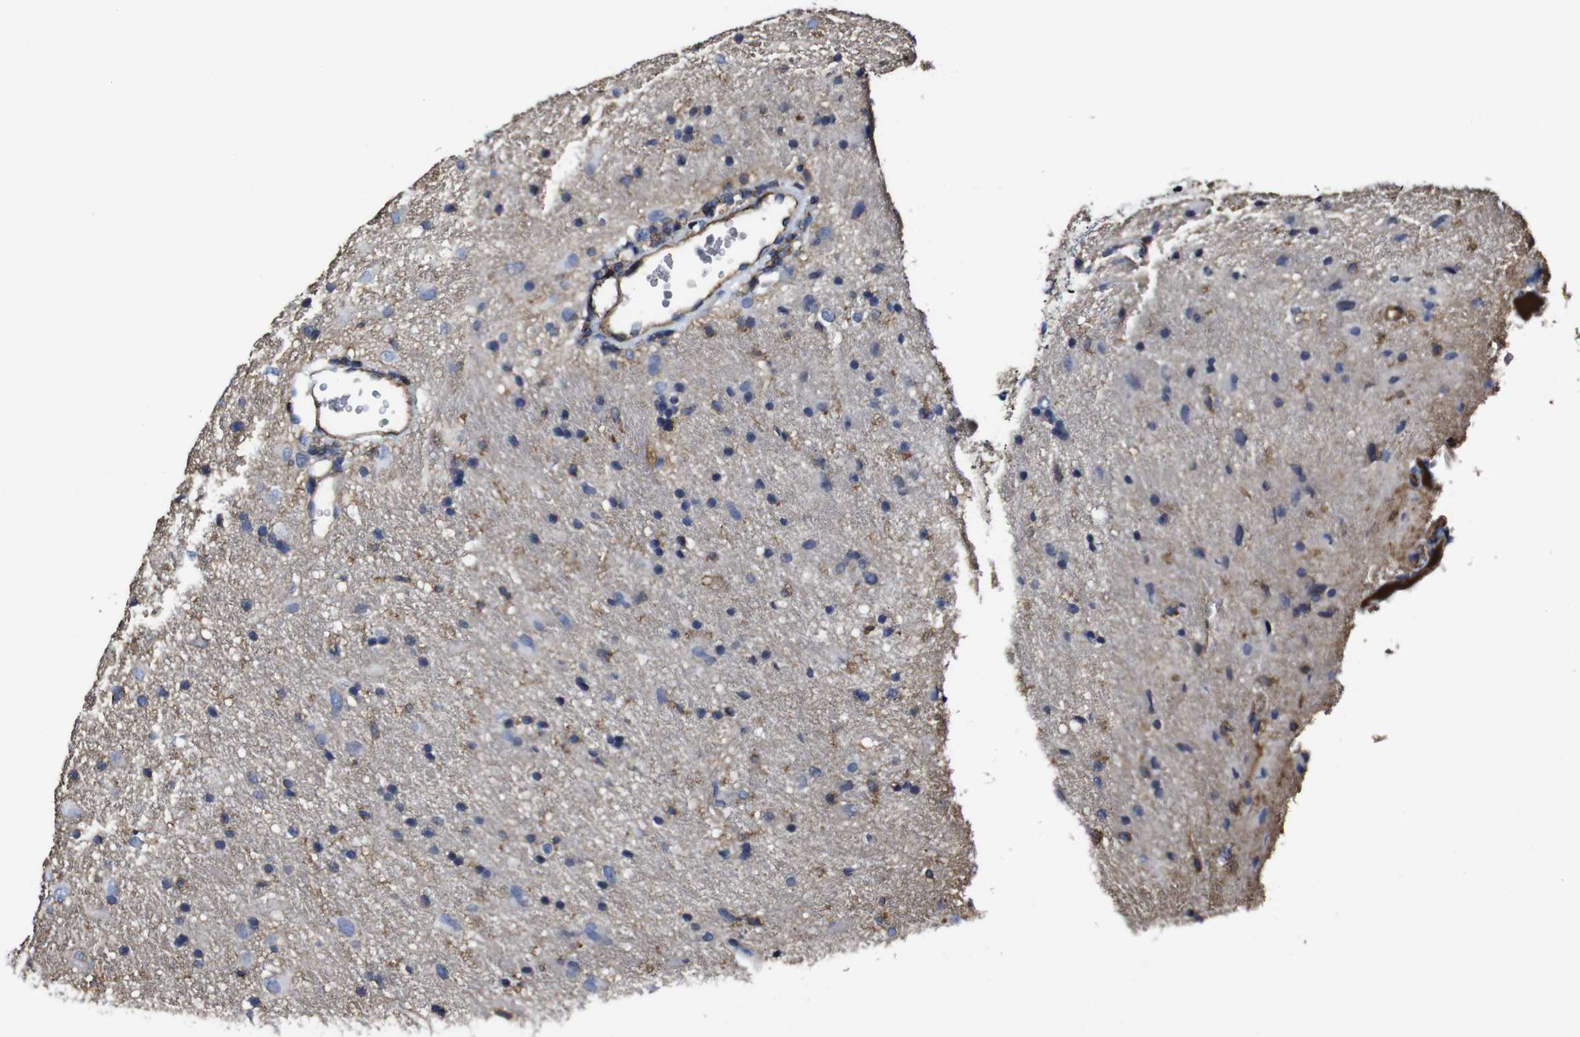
{"staining": {"intensity": "moderate", "quantity": "<25%", "location": "cytoplasmic/membranous"}, "tissue": "glioma", "cell_type": "Tumor cells", "image_type": "cancer", "snomed": [{"axis": "morphology", "description": "Glioma, malignant, Low grade"}, {"axis": "topography", "description": "Brain"}], "caption": "Tumor cells exhibit low levels of moderate cytoplasmic/membranous staining in approximately <25% of cells in glioma. The staining was performed using DAB to visualize the protein expression in brown, while the nuclei were stained in blue with hematoxylin (Magnification: 20x).", "gene": "MSN", "patient": {"sex": "male", "age": 77}}